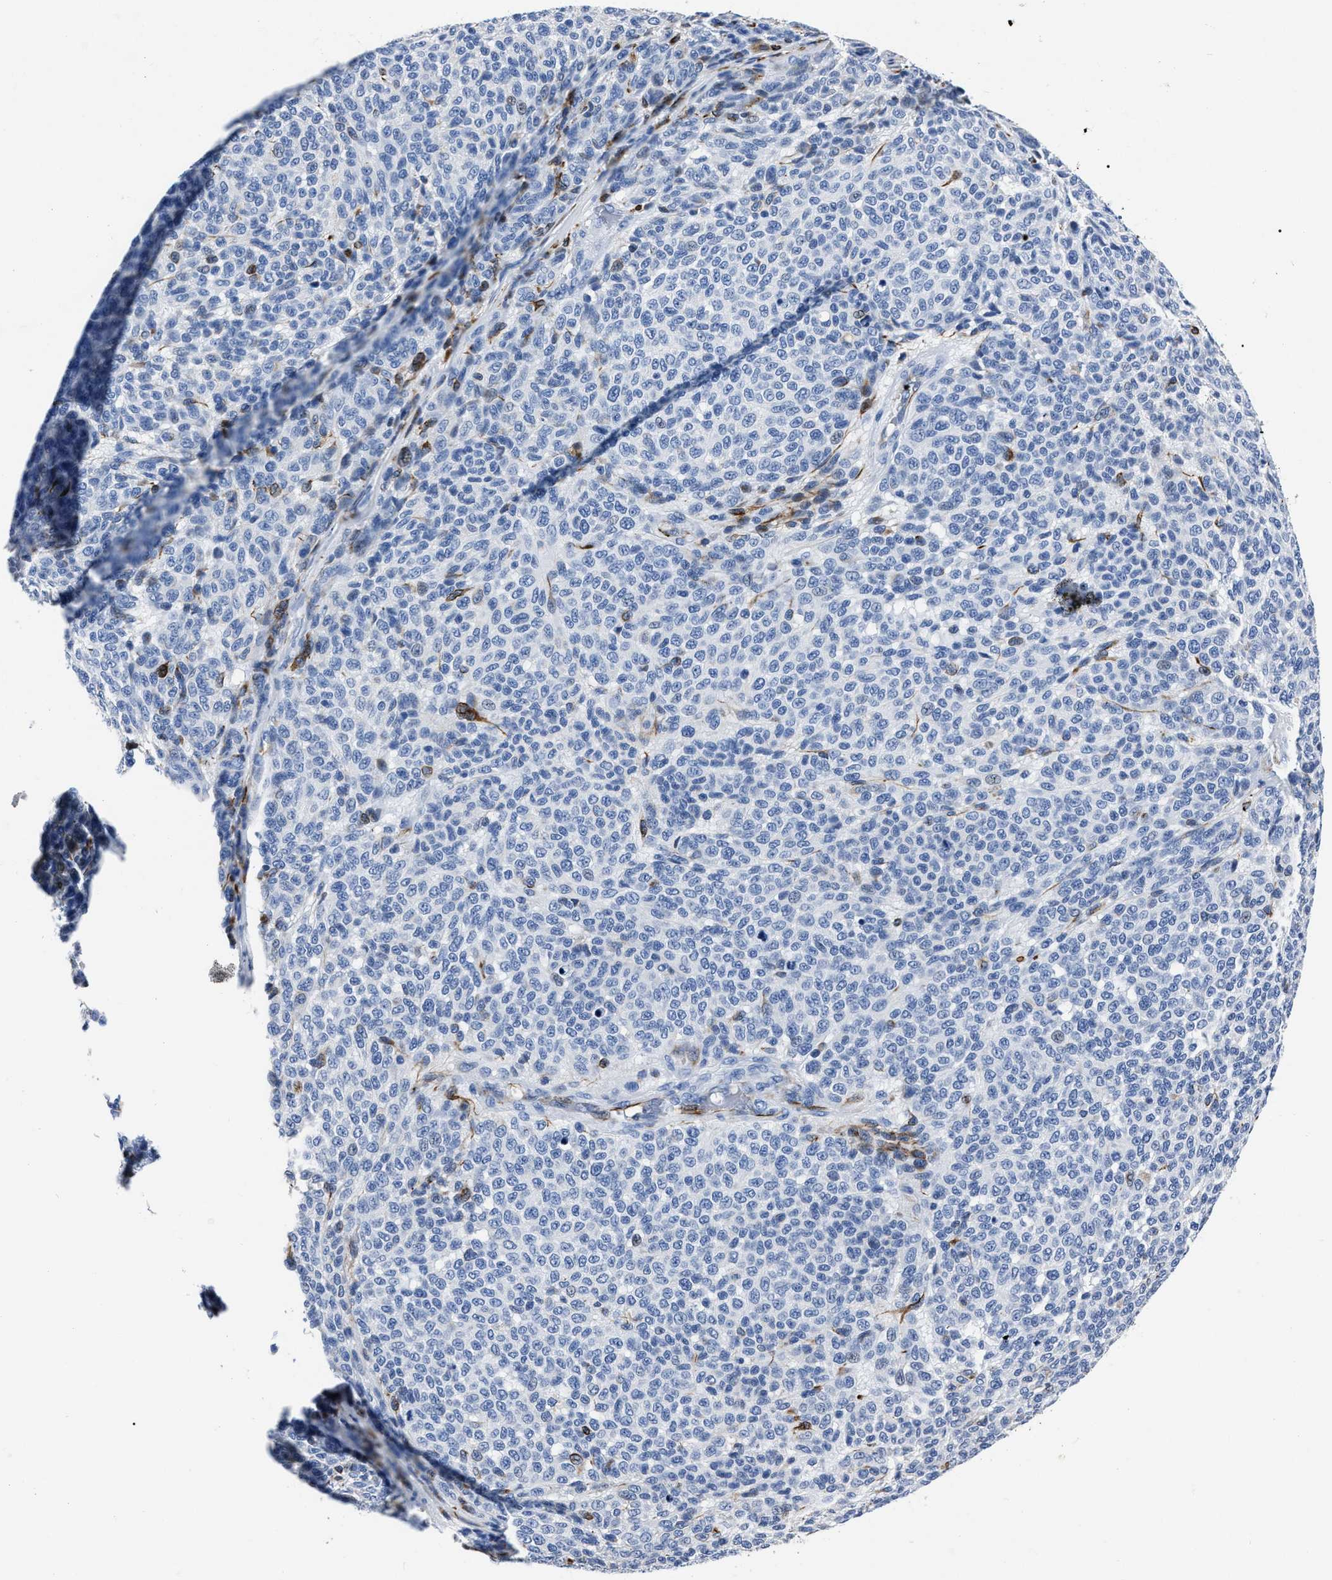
{"staining": {"intensity": "negative", "quantity": "none", "location": "none"}, "tissue": "melanoma", "cell_type": "Tumor cells", "image_type": "cancer", "snomed": [{"axis": "morphology", "description": "Malignant melanoma, NOS"}, {"axis": "topography", "description": "Skin"}], "caption": "Immunohistochemistry (IHC) image of human melanoma stained for a protein (brown), which demonstrates no positivity in tumor cells.", "gene": "OR10G3", "patient": {"sex": "male", "age": 59}}